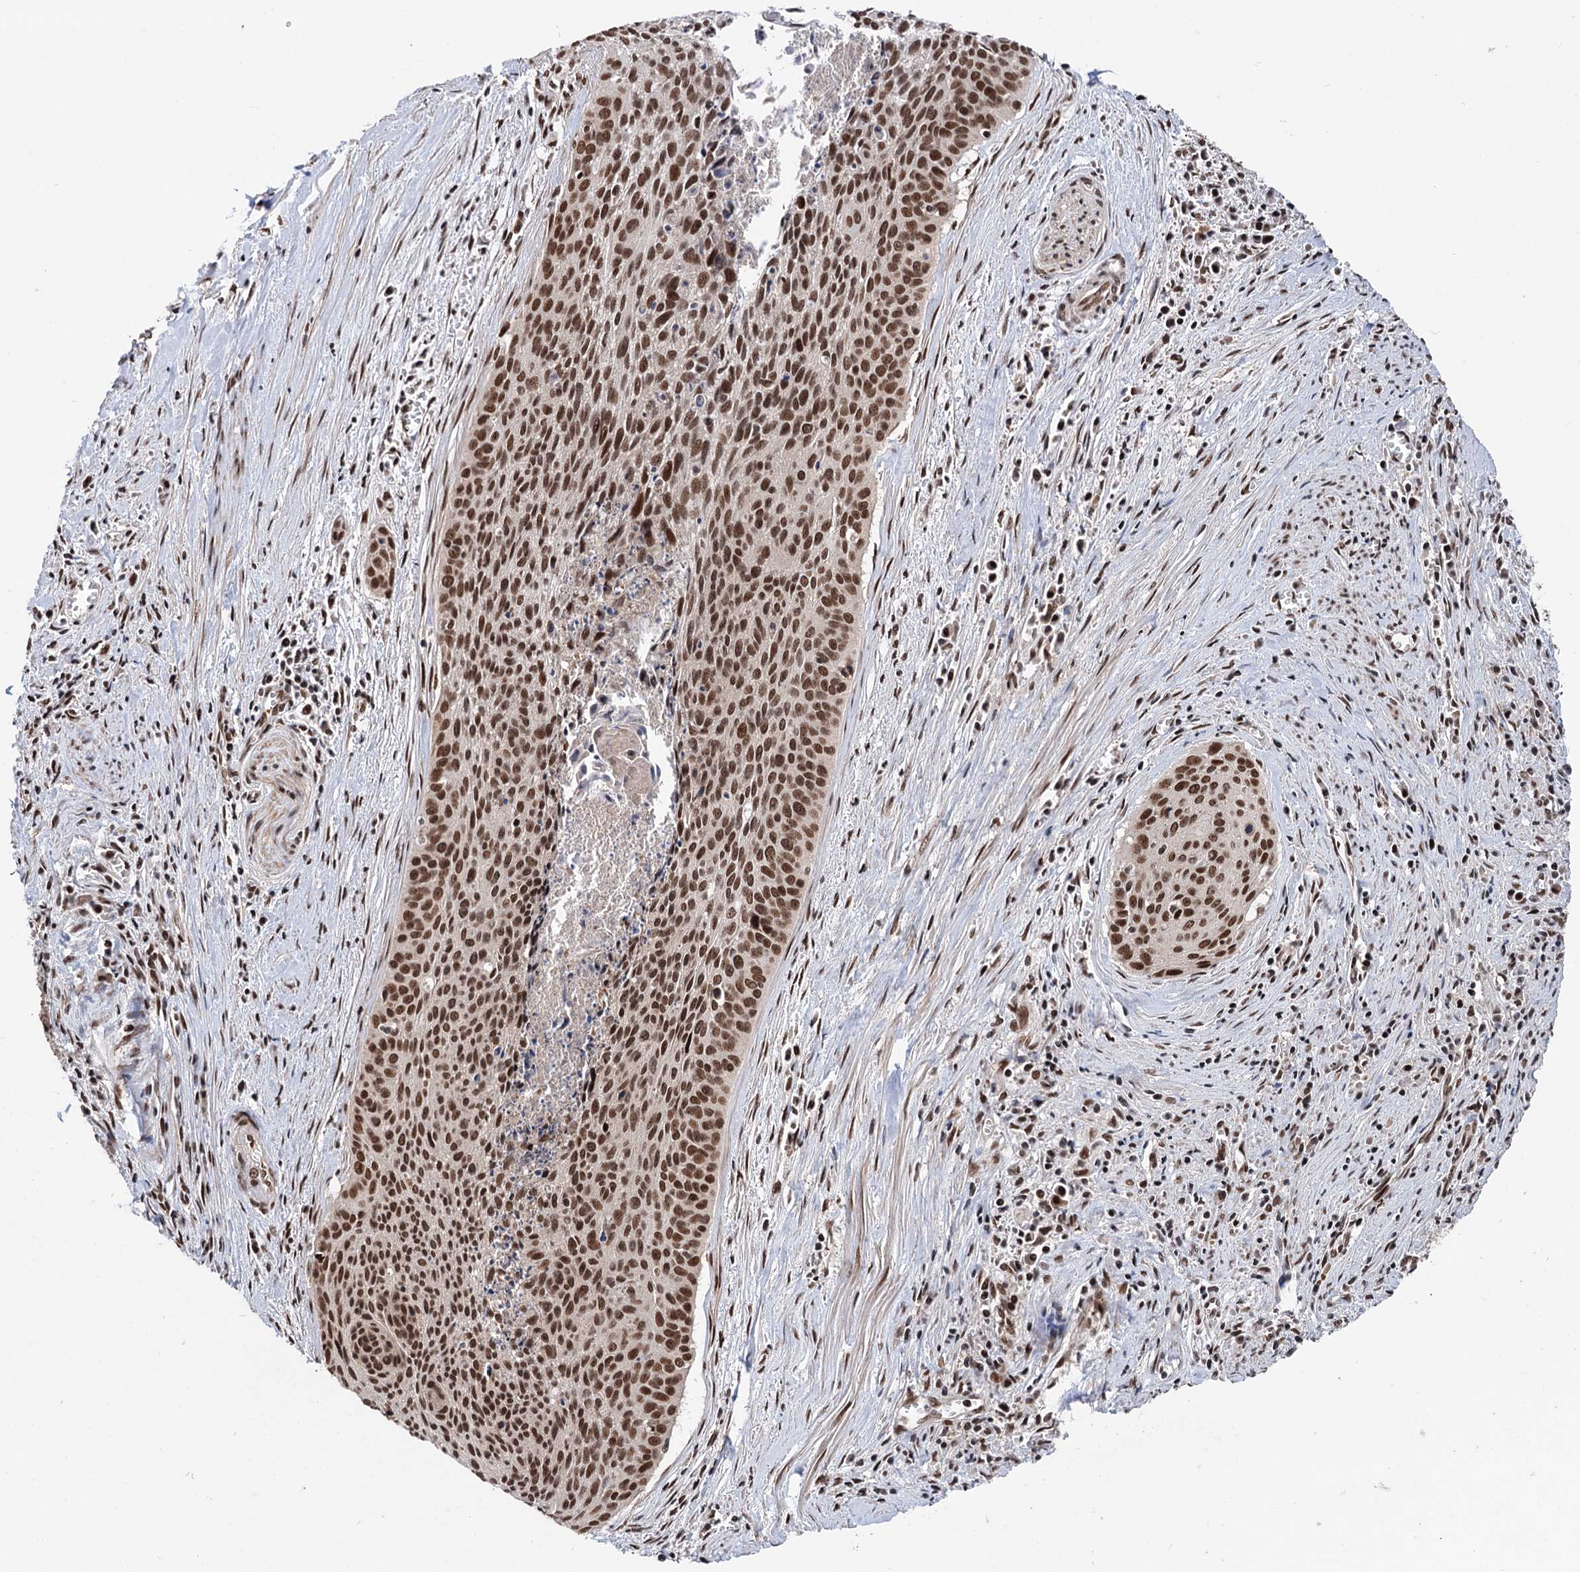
{"staining": {"intensity": "strong", "quantity": ">75%", "location": "nuclear"}, "tissue": "cervical cancer", "cell_type": "Tumor cells", "image_type": "cancer", "snomed": [{"axis": "morphology", "description": "Squamous cell carcinoma, NOS"}, {"axis": "topography", "description": "Cervix"}], "caption": "DAB immunohistochemical staining of human cervical squamous cell carcinoma reveals strong nuclear protein positivity in about >75% of tumor cells.", "gene": "MAML1", "patient": {"sex": "female", "age": 55}}